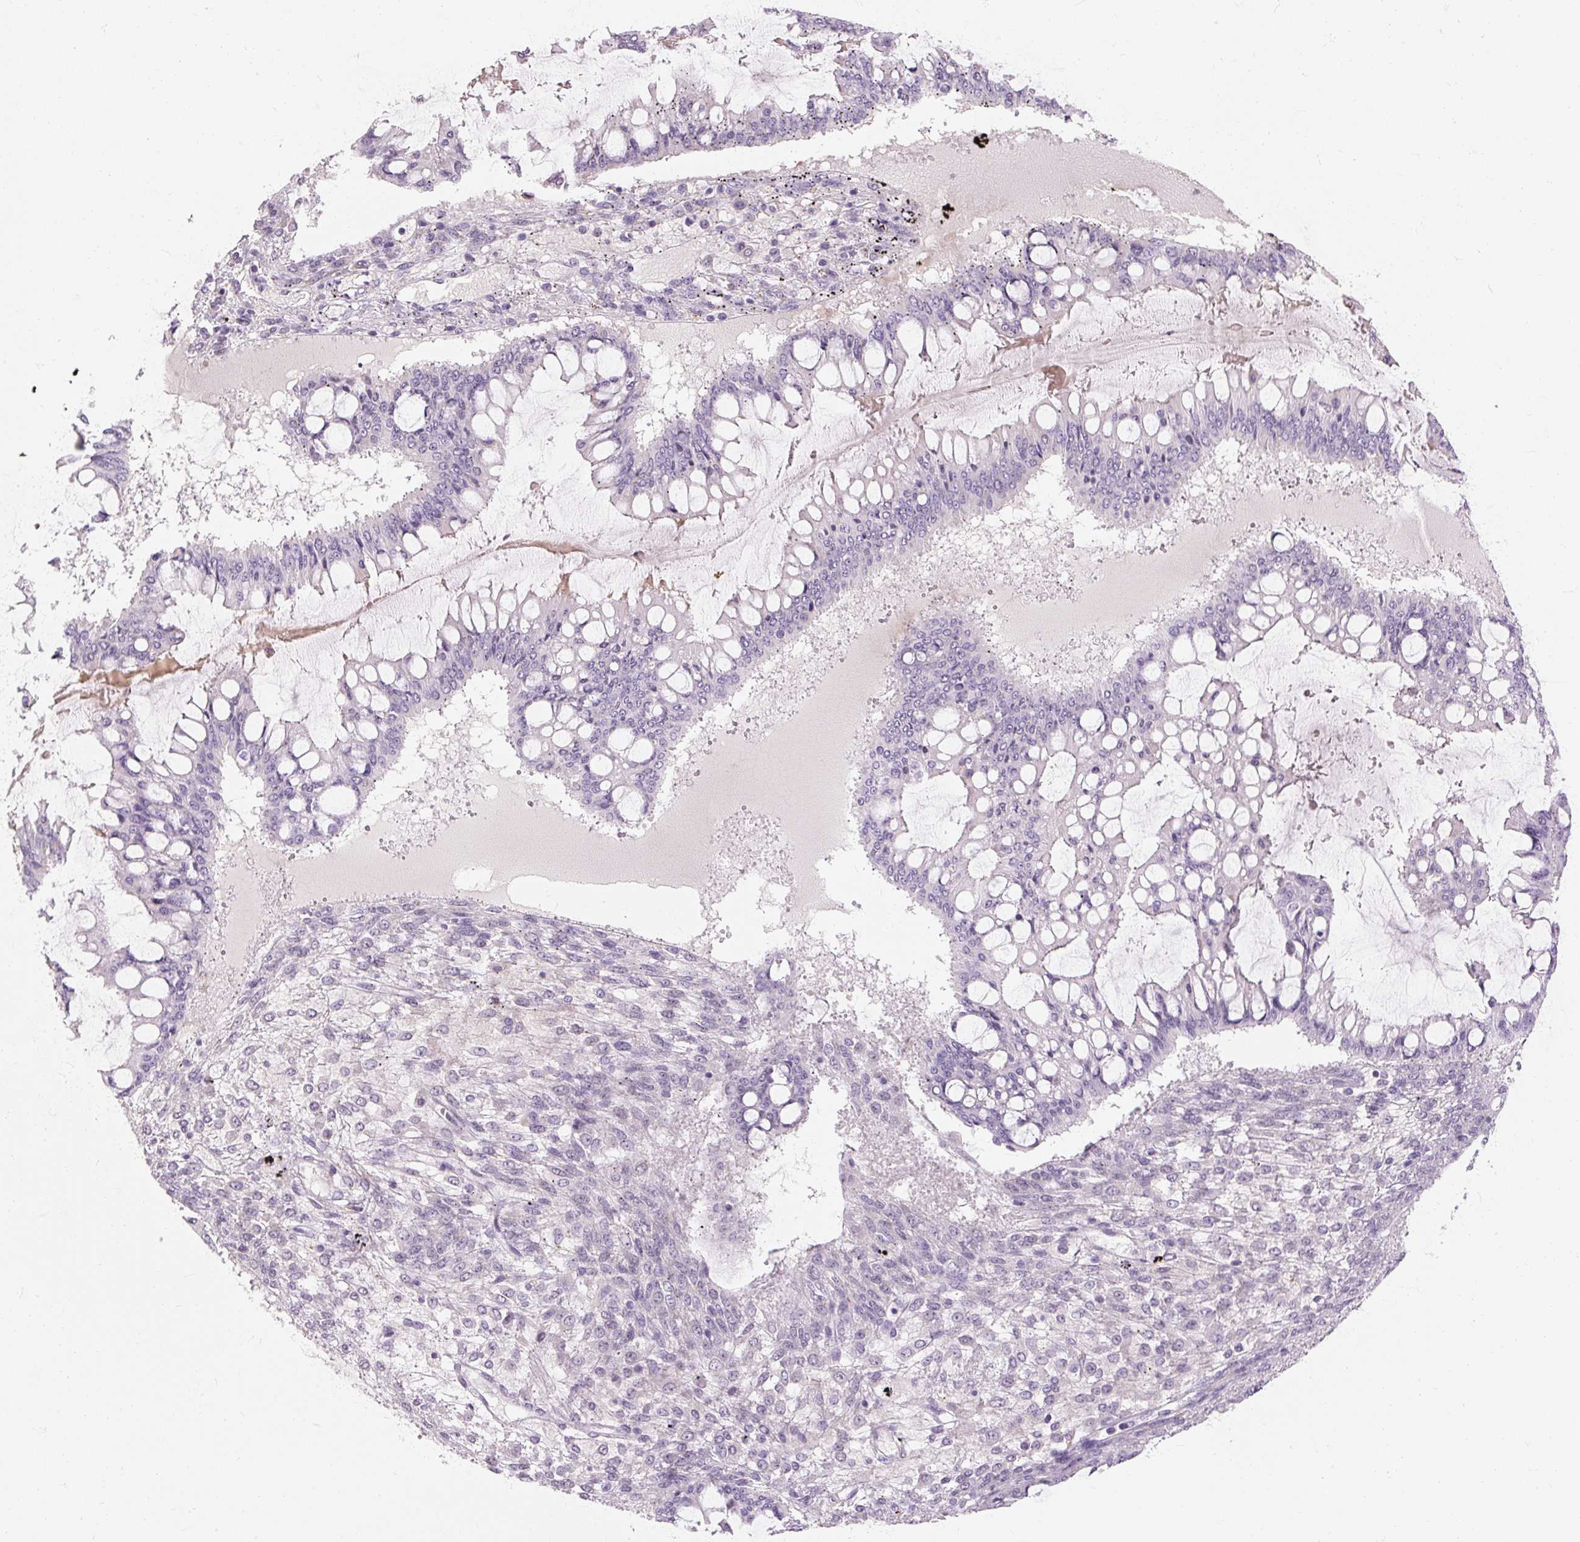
{"staining": {"intensity": "negative", "quantity": "none", "location": "none"}, "tissue": "ovarian cancer", "cell_type": "Tumor cells", "image_type": "cancer", "snomed": [{"axis": "morphology", "description": "Cystadenocarcinoma, mucinous, NOS"}, {"axis": "topography", "description": "Ovary"}], "caption": "This is an immunohistochemistry (IHC) micrograph of mucinous cystadenocarcinoma (ovarian). There is no positivity in tumor cells.", "gene": "NFE2L3", "patient": {"sex": "female", "age": 73}}